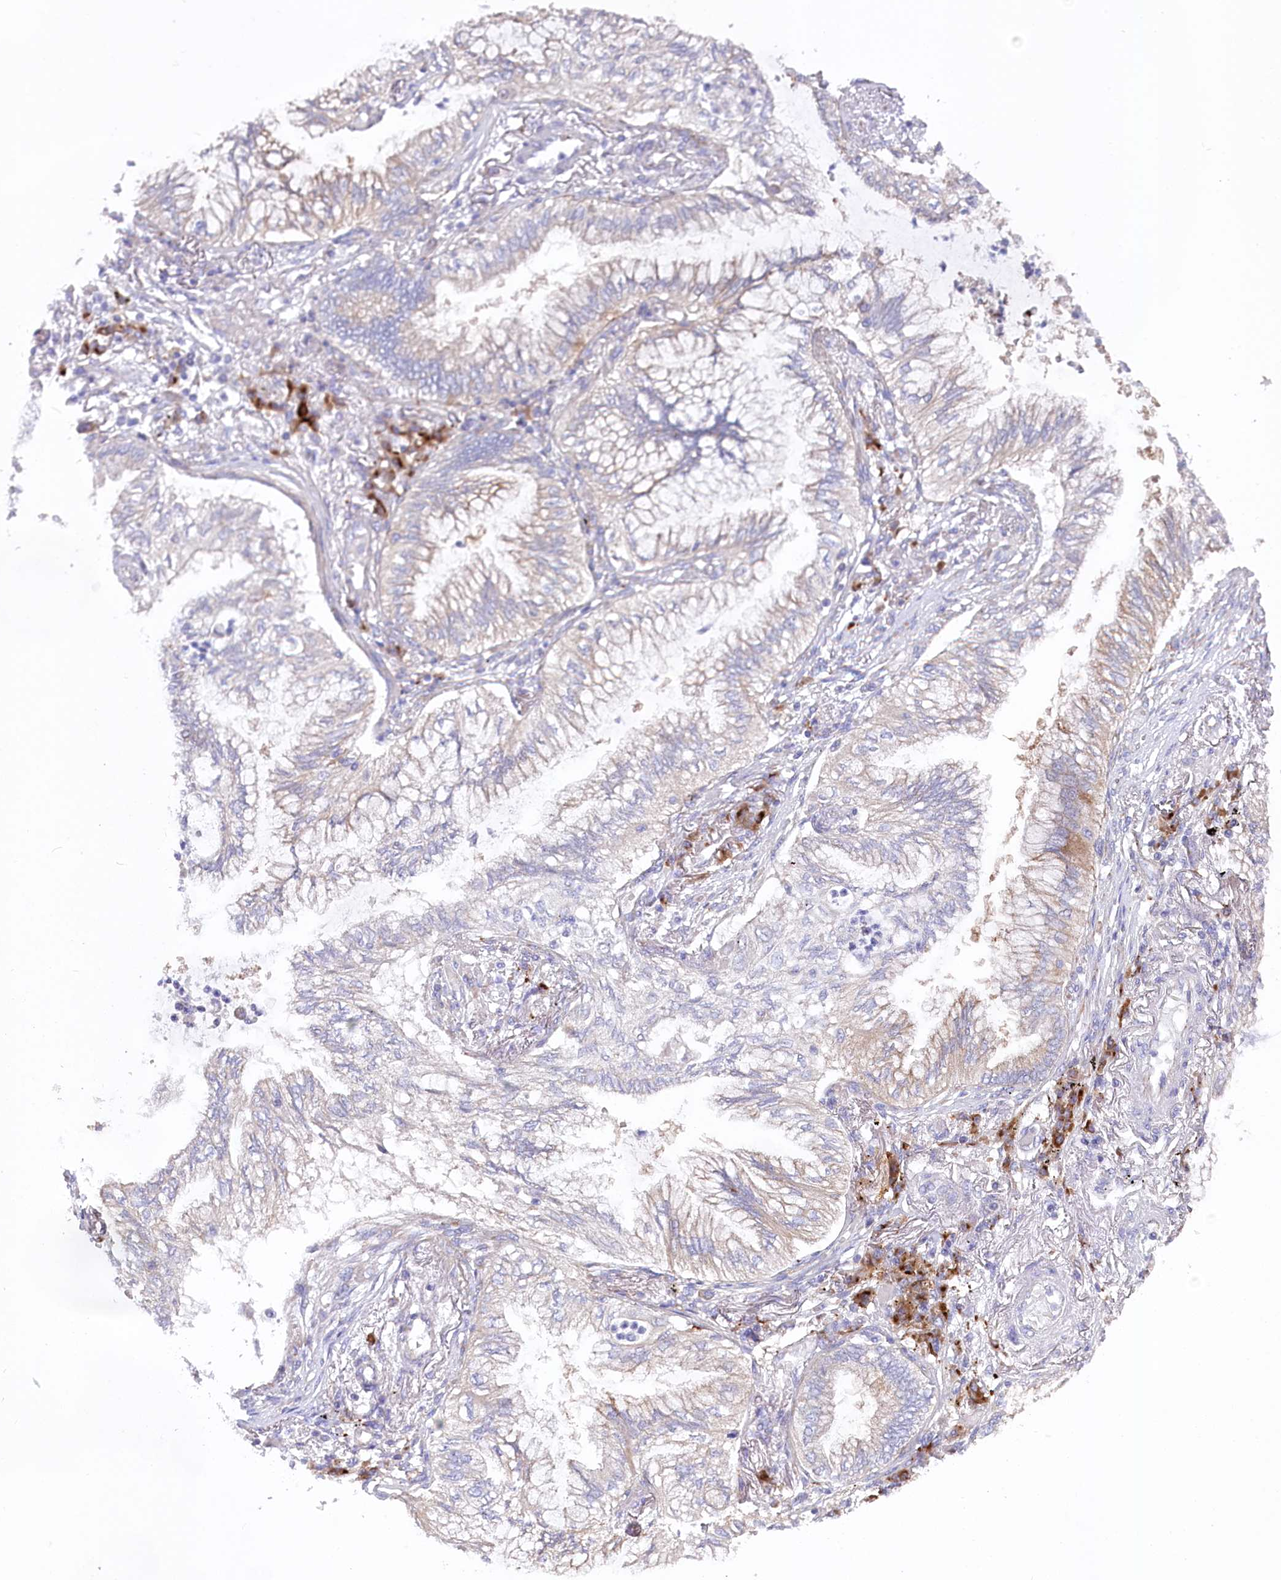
{"staining": {"intensity": "negative", "quantity": "none", "location": "none"}, "tissue": "lung cancer", "cell_type": "Tumor cells", "image_type": "cancer", "snomed": [{"axis": "morphology", "description": "Adenocarcinoma, NOS"}, {"axis": "topography", "description": "Lung"}], "caption": "Immunohistochemistry micrograph of human adenocarcinoma (lung) stained for a protein (brown), which reveals no expression in tumor cells.", "gene": "POGLUT1", "patient": {"sex": "female", "age": 70}}